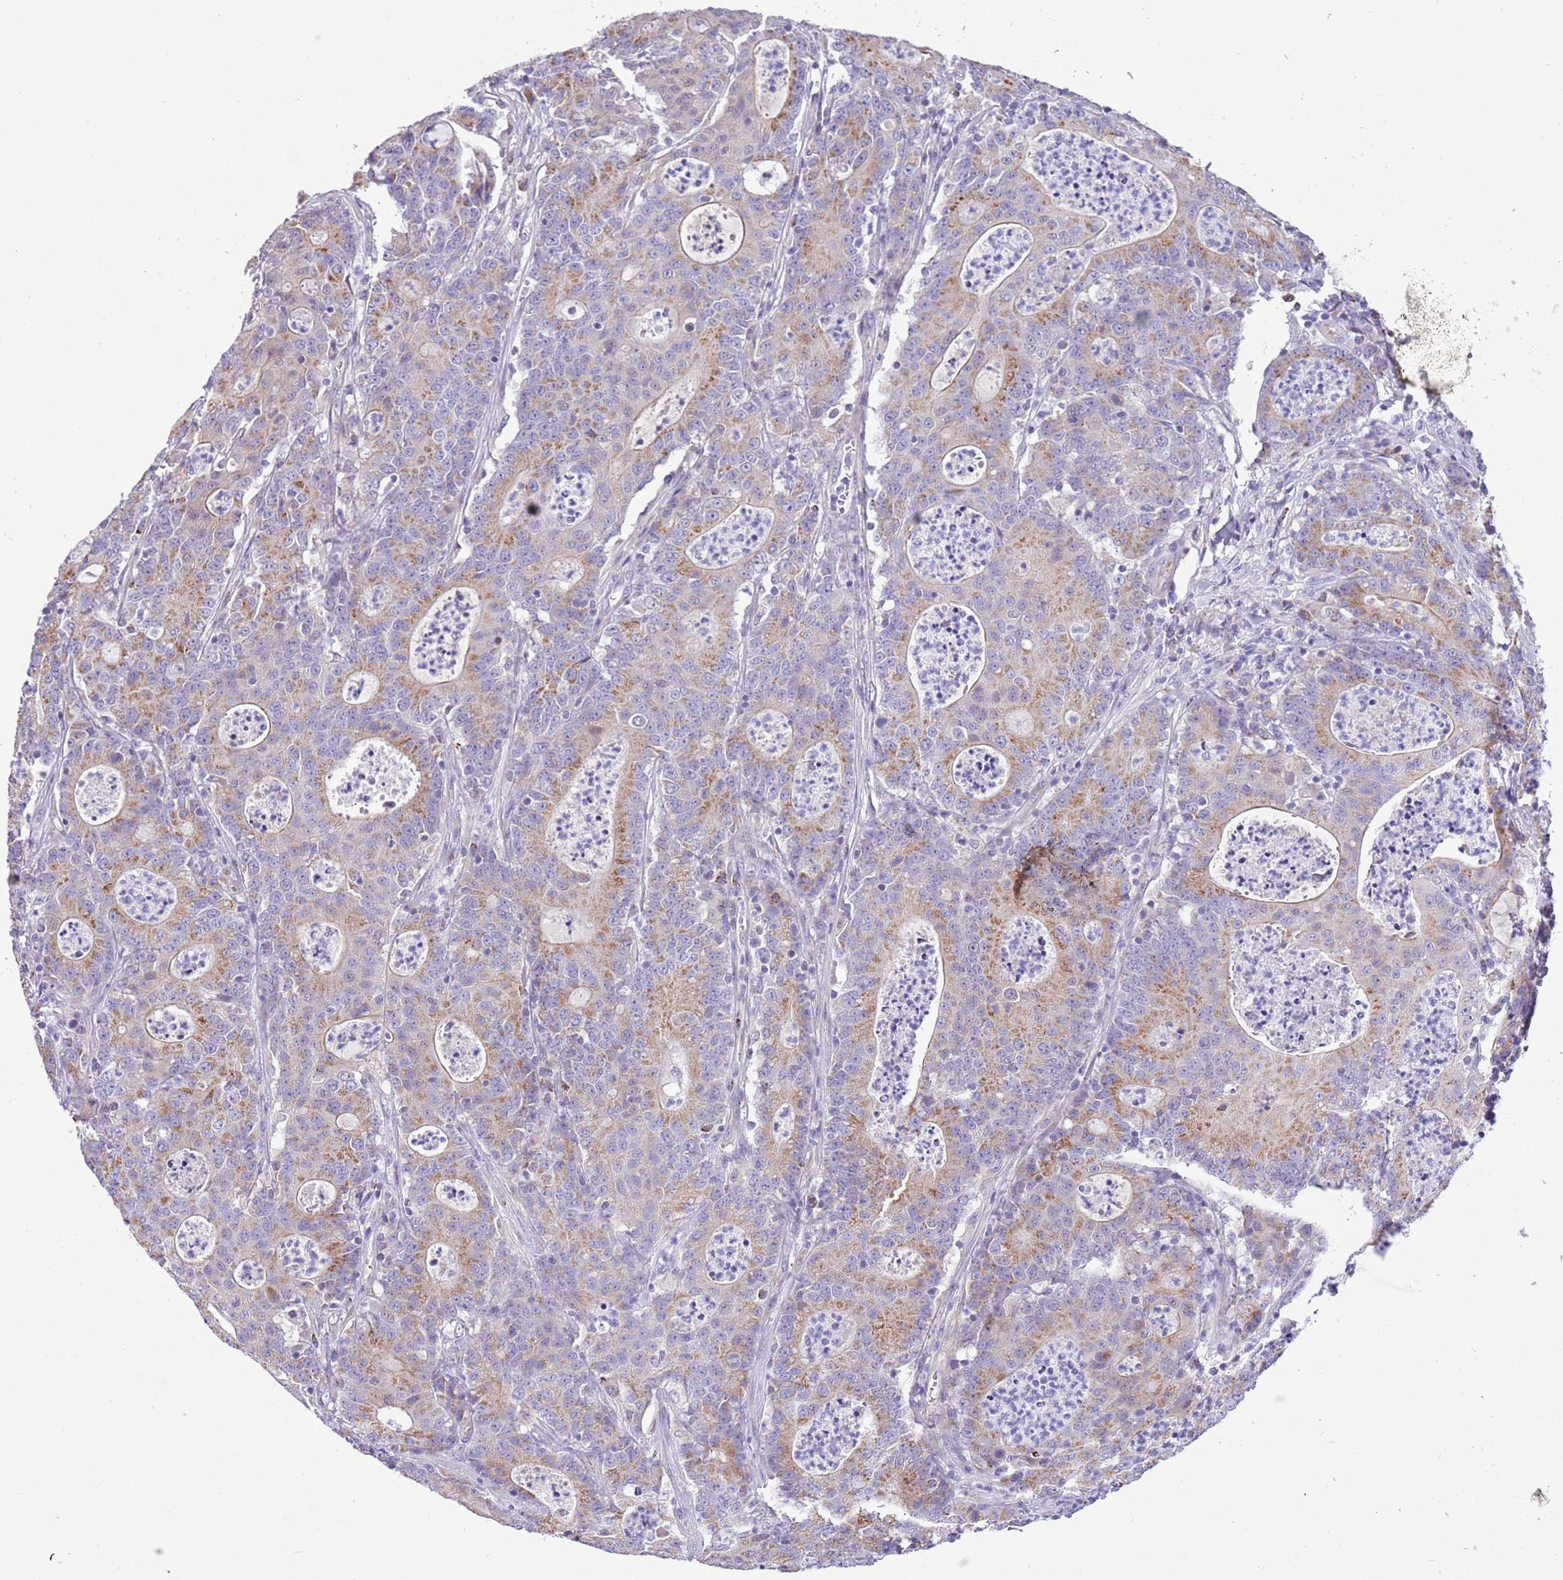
{"staining": {"intensity": "moderate", "quantity": "25%-75%", "location": "cytoplasmic/membranous"}, "tissue": "colorectal cancer", "cell_type": "Tumor cells", "image_type": "cancer", "snomed": [{"axis": "morphology", "description": "Adenocarcinoma, NOS"}, {"axis": "topography", "description": "Colon"}], "caption": "DAB immunohistochemical staining of colorectal cancer shows moderate cytoplasmic/membranous protein expression in approximately 25%-75% of tumor cells.", "gene": "COX17", "patient": {"sex": "male", "age": 83}}